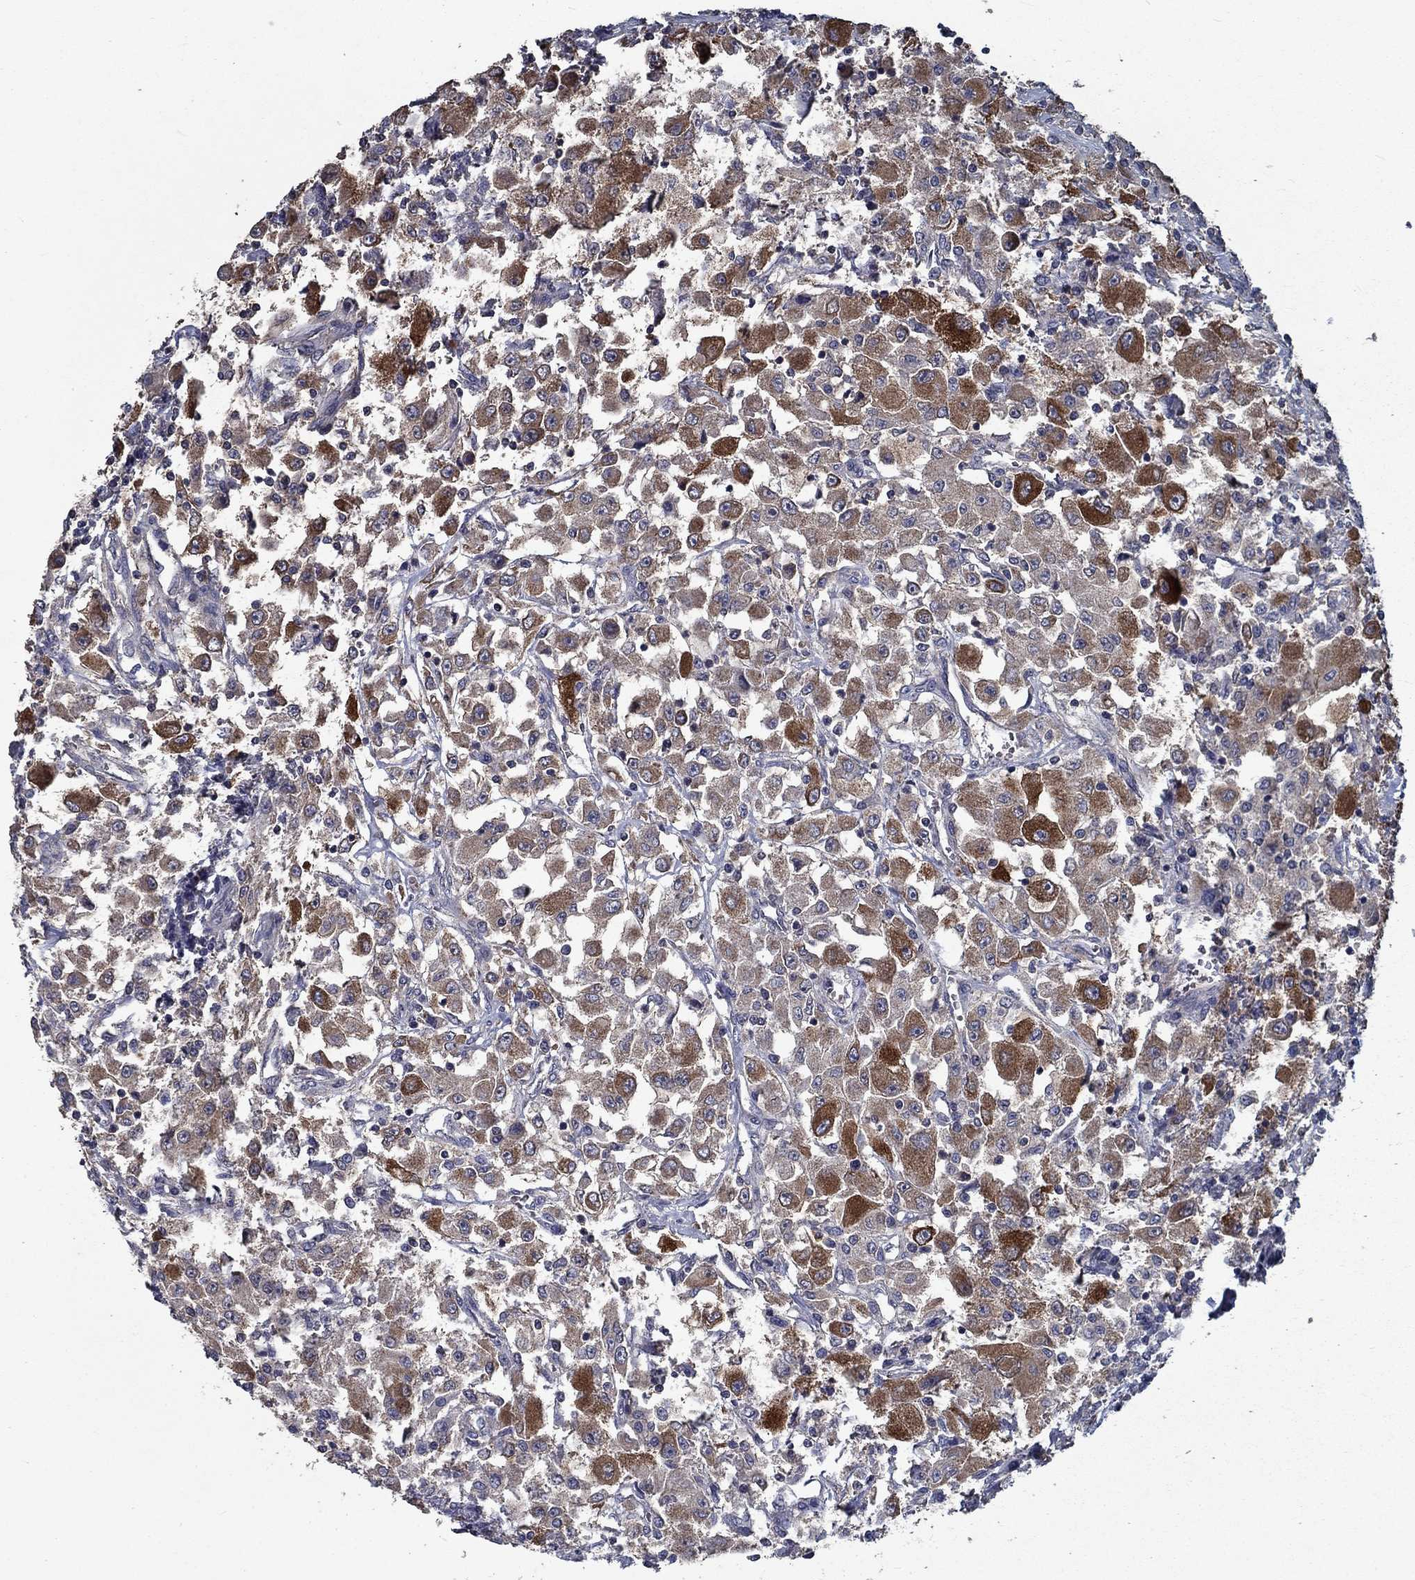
{"staining": {"intensity": "strong", "quantity": "<25%", "location": "cytoplasmic/membranous"}, "tissue": "renal cancer", "cell_type": "Tumor cells", "image_type": "cancer", "snomed": [{"axis": "morphology", "description": "Adenocarcinoma, NOS"}, {"axis": "topography", "description": "Kidney"}], "caption": "Renal cancer stained with immunohistochemistry displays strong cytoplasmic/membranous expression in about <25% of tumor cells.", "gene": "SLC44A1", "patient": {"sex": "female", "age": 67}}